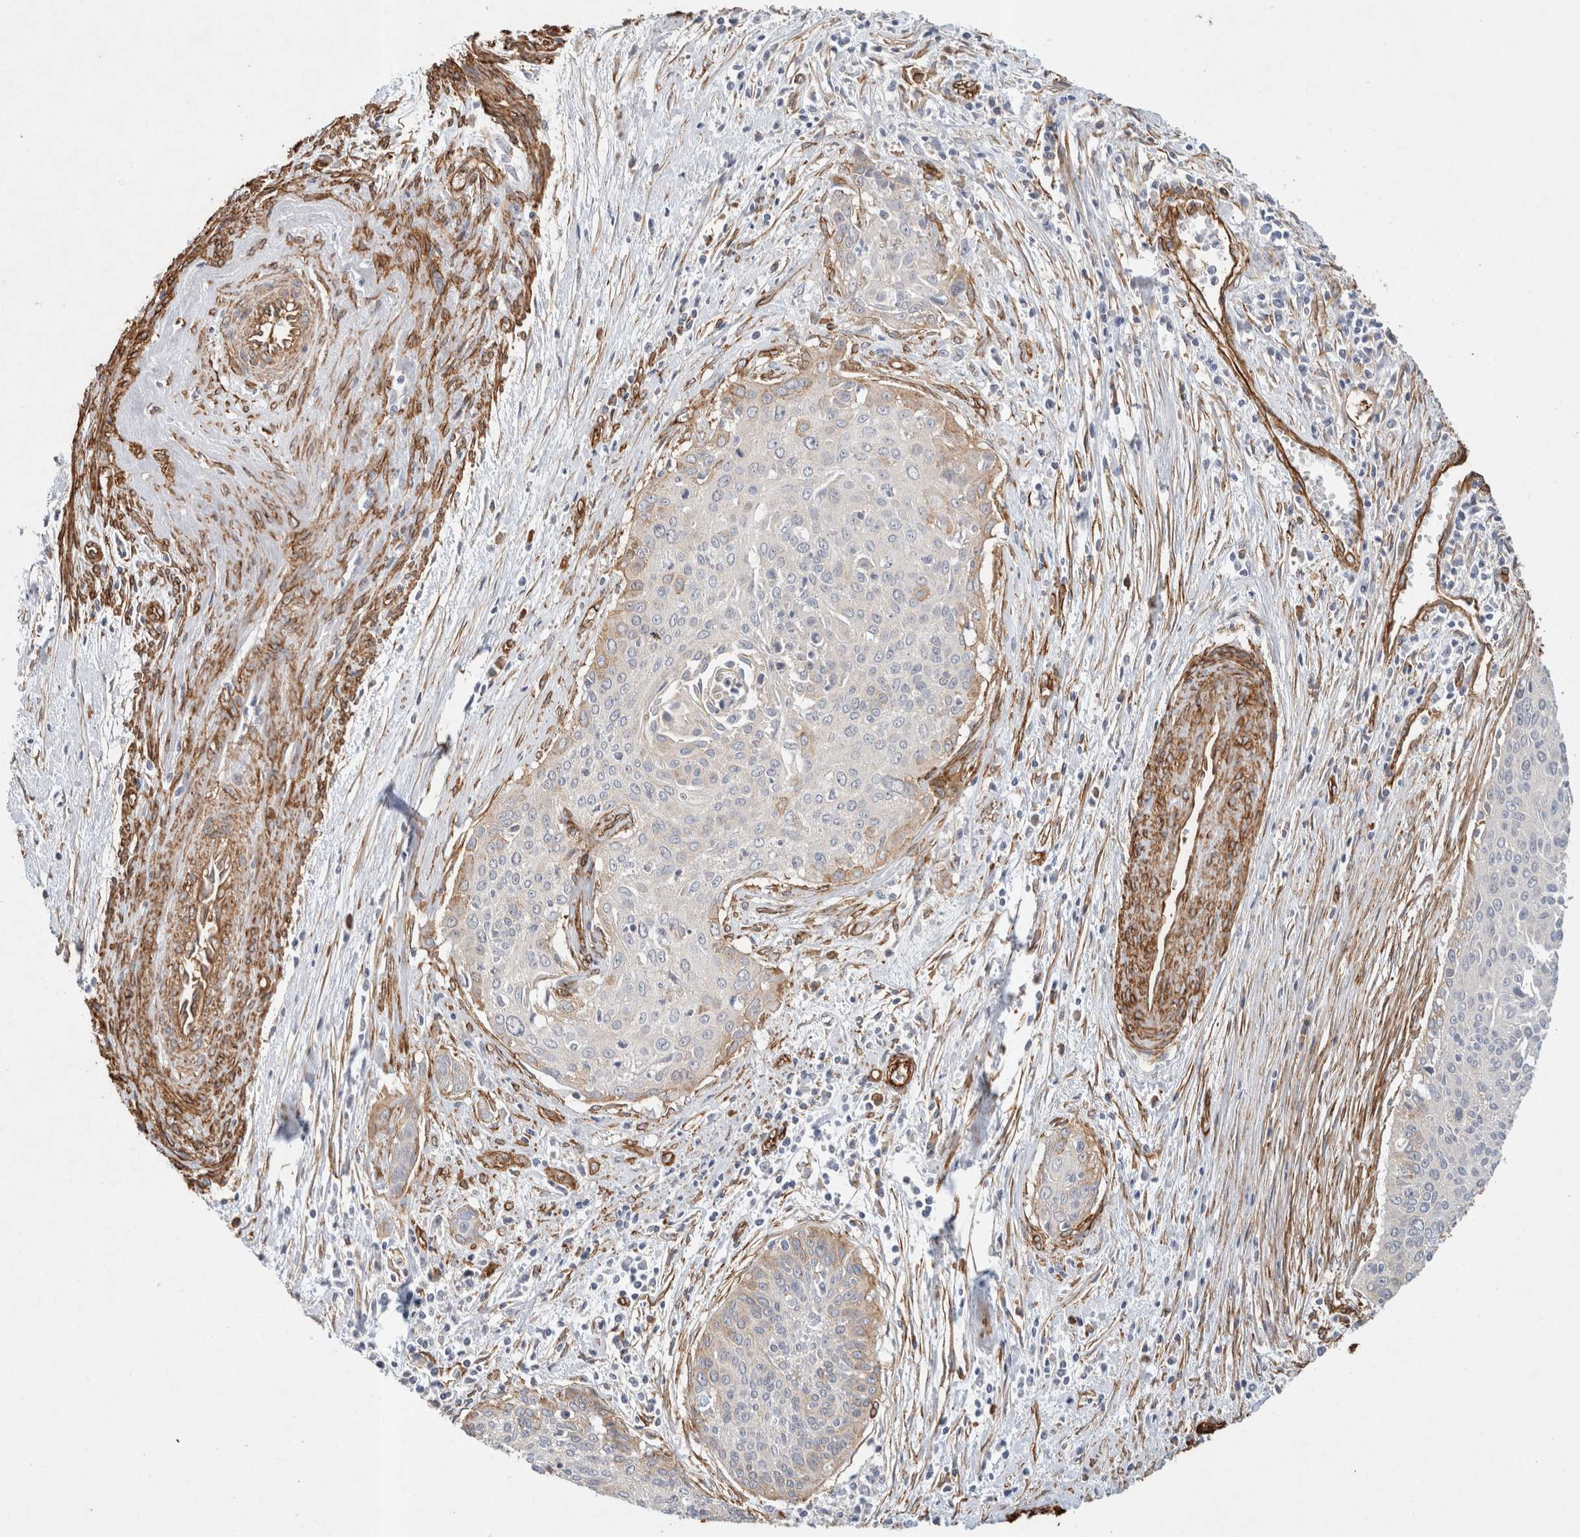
{"staining": {"intensity": "weak", "quantity": "<25%", "location": "cytoplasmic/membranous"}, "tissue": "cervical cancer", "cell_type": "Tumor cells", "image_type": "cancer", "snomed": [{"axis": "morphology", "description": "Squamous cell carcinoma, NOS"}, {"axis": "topography", "description": "Cervix"}], "caption": "Histopathology image shows no protein staining in tumor cells of cervical squamous cell carcinoma tissue.", "gene": "JMJD4", "patient": {"sex": "female", "age": 55}}